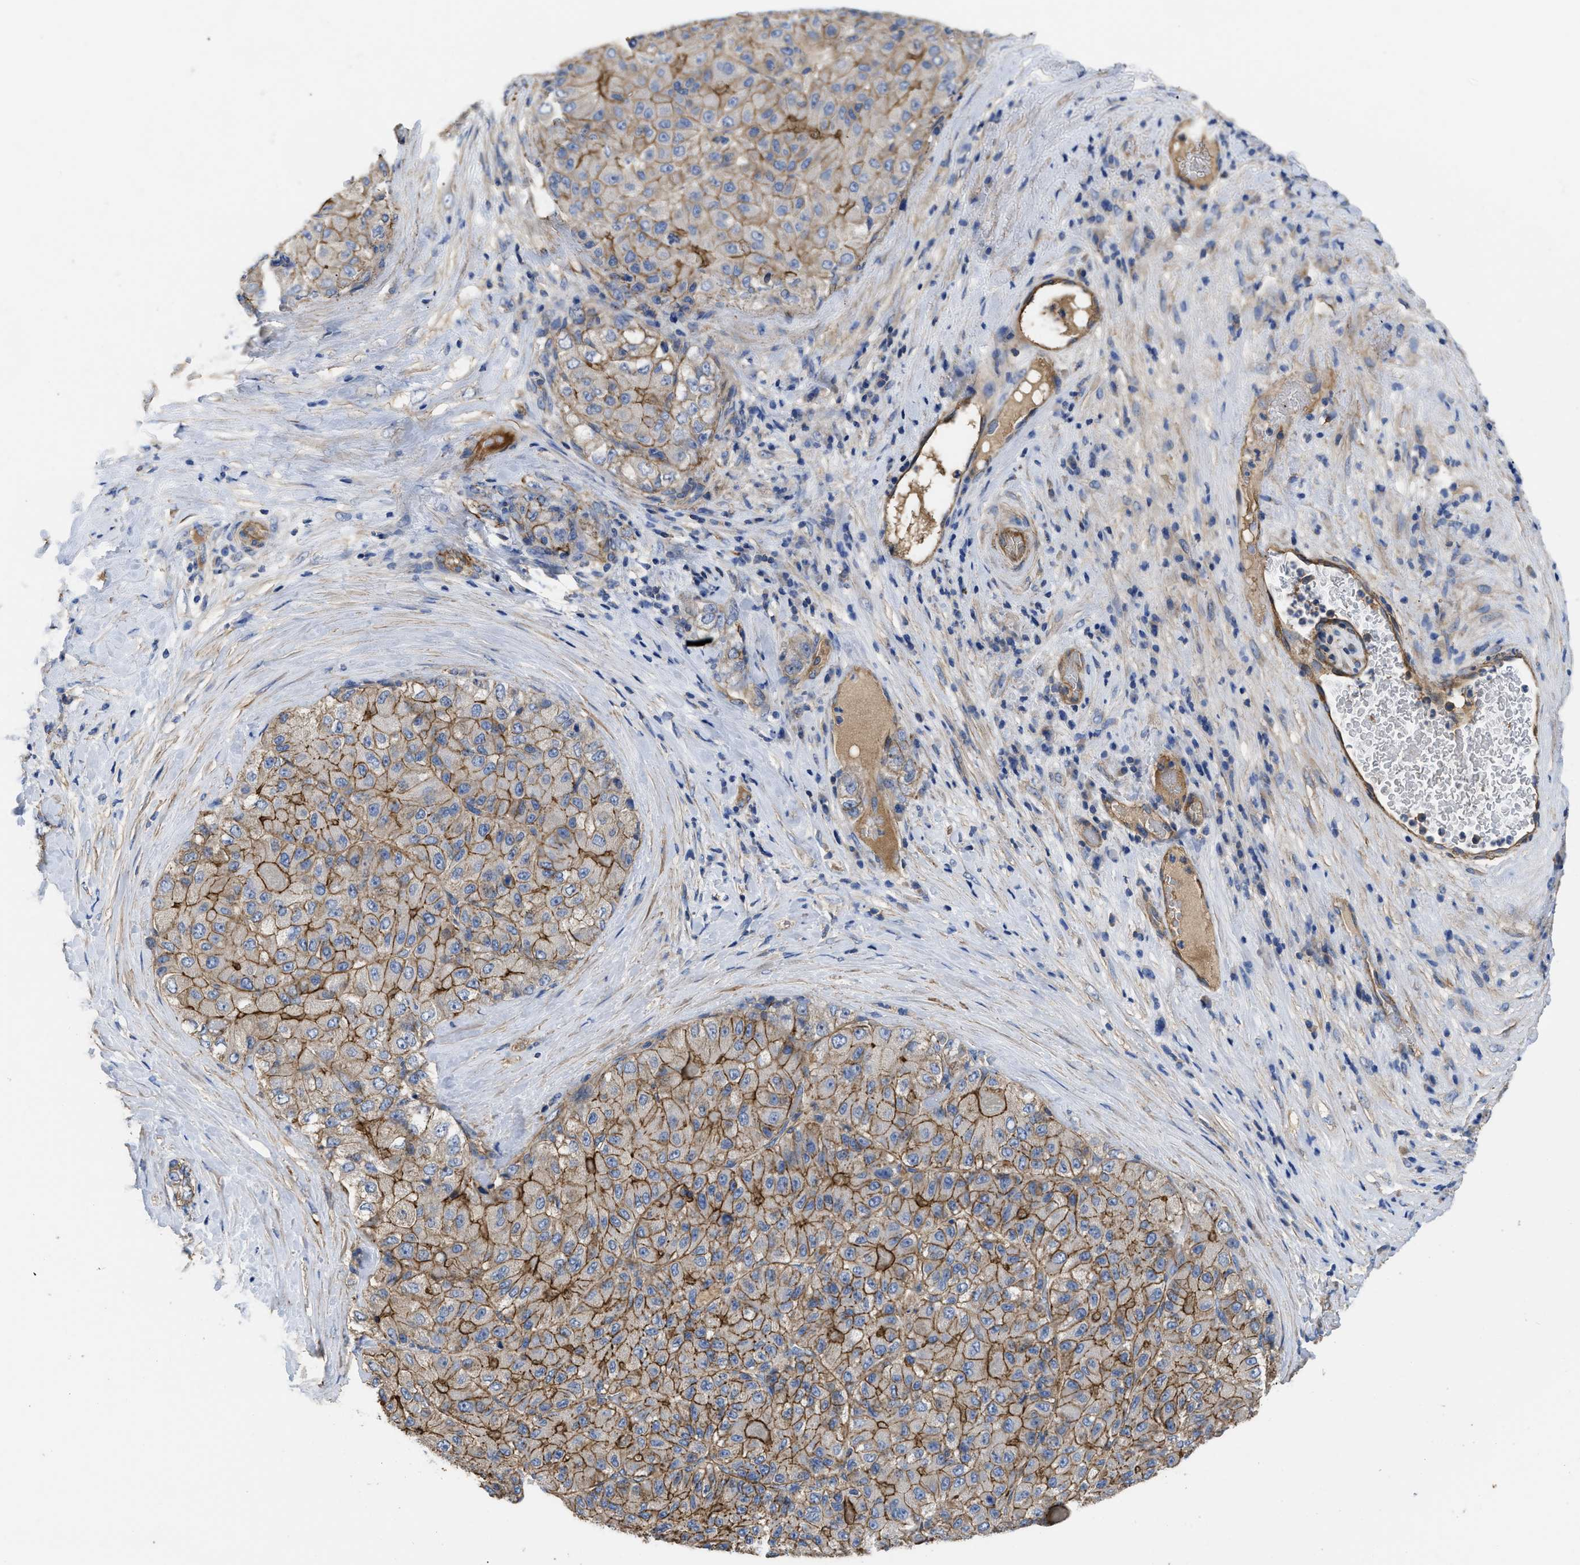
{"staining": {"intensity": "moderate", "quantity": ">75%", "location": "cytoplasmic/membranous"}, "tissue": "liver cancer", "cell_type": "Tumor cells", "image_type": "cancer", "snomed": [{"axis": "morphology", "description": "Carcinoma, Hepatocellular, NOS"}, {"axis": "topography", "description": "Liver"}], "caption": "IHC (DAB (3,3'-diaminobenzidine)) staining of human liver cancer reveals moderate cytoplasmic/membranous protein expression in approximately >75% of tumor cells. The staining is performed using DAB (3,3'-diaminobenzidine) brown chromogen to label protein expression. The nuclei are counter-stained blue using hematoxylin.", "gene": "USP4", "patient": {"sex": "male", "age": 80}}